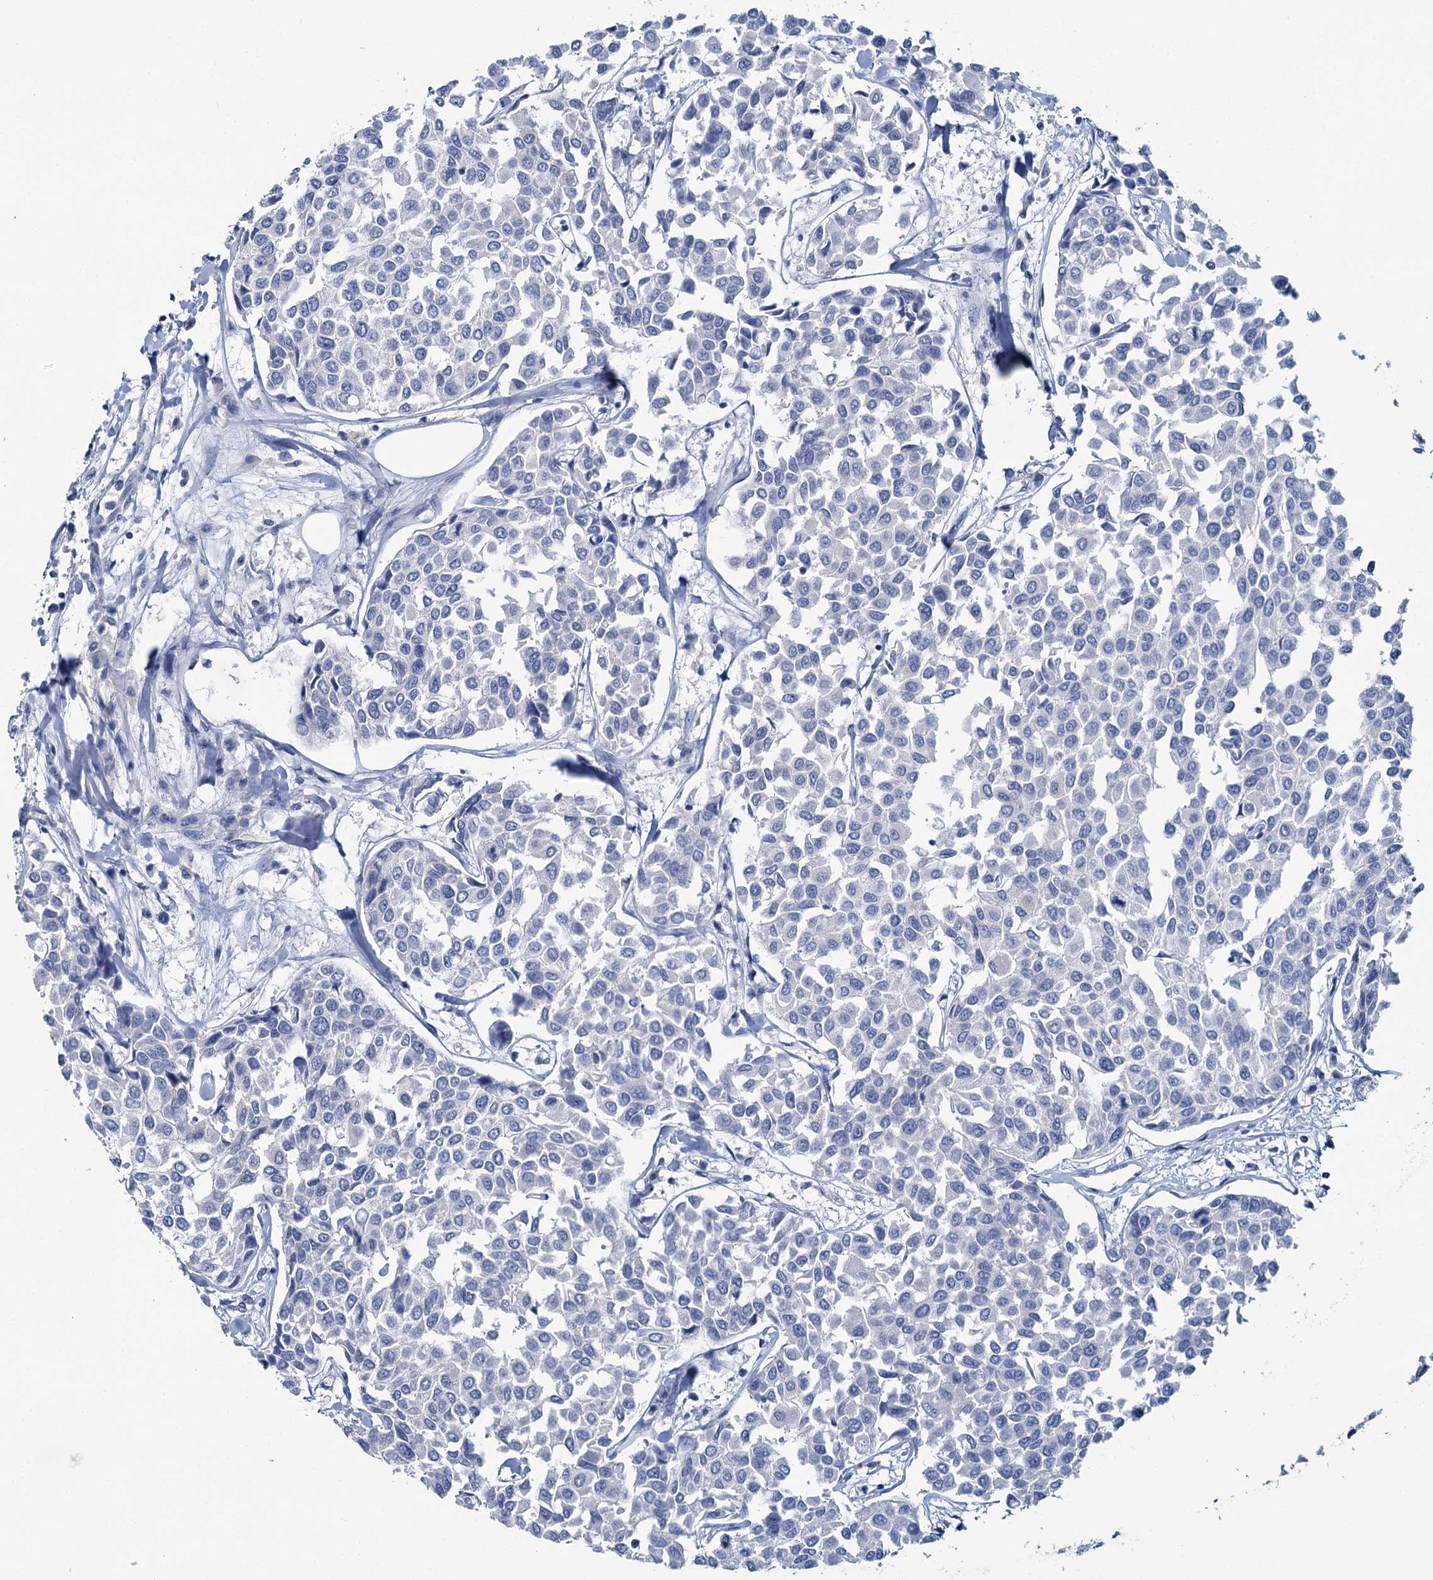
{"staining": {"intensity": "negative", "quantity": "none", "location": "none"}, "tissue": "breast cancer", "cell_type": "Tumor cells", "image_type": "cancer", "snomed": [{"axis": "morphology", "description": "Duct carcinoma"}, {"axis": "topography", "description": "Breast"}], "caption": "IHC micrograph of neoplastic tissue: breast cancer stained with DAB demonstrates no significant protein staining in tumor cells.", "gene": "SNCB", "patient": {"sex": "female", "age": 55}}